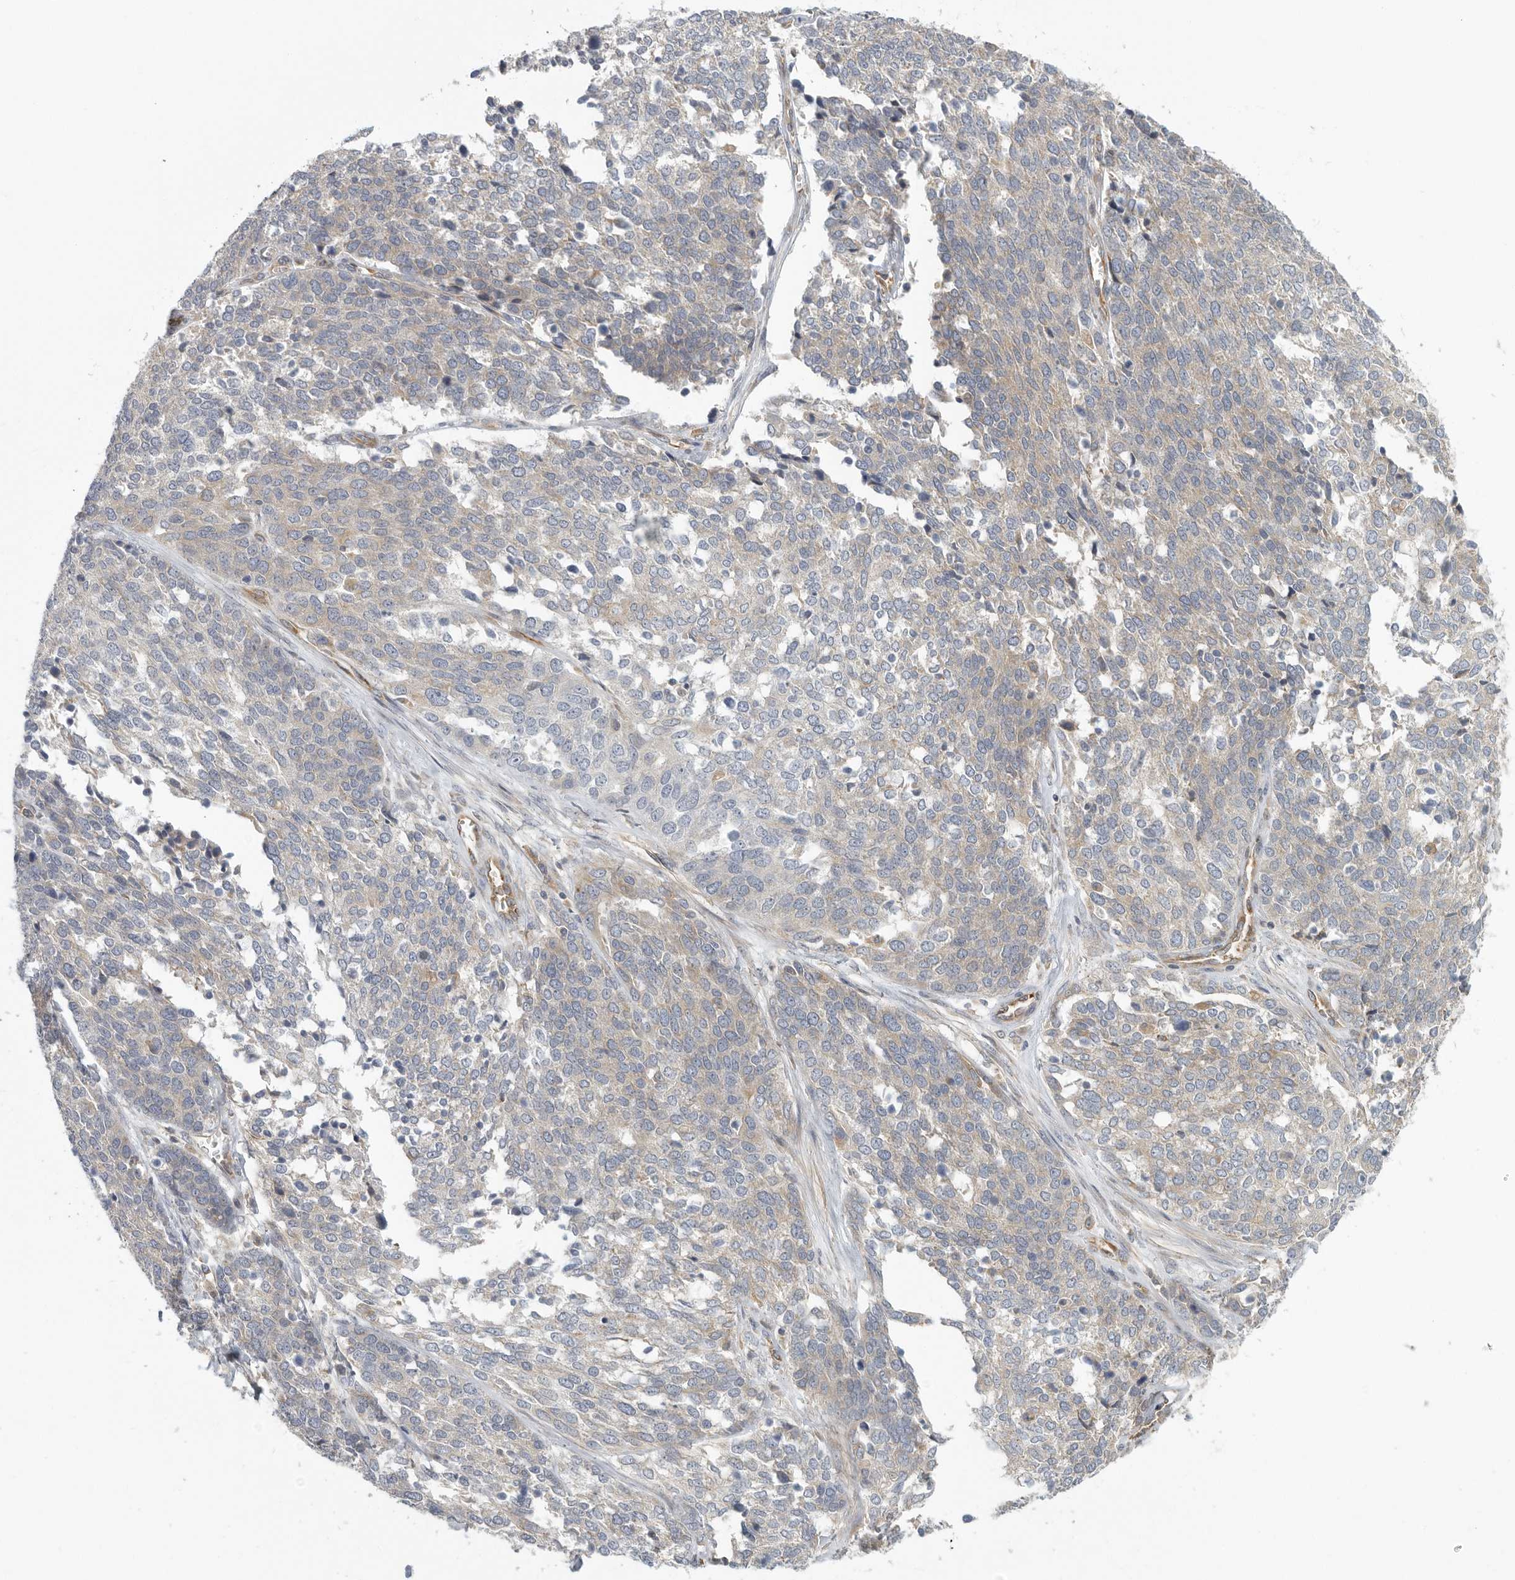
{"staining": {"intensity": "weak", "quantity": "<25%", "location": "cytoplasmic/membranous"}, "tissue": "ovarian cancer", "cell_type": "Tumor cells", "image_type": "cancer", "snomed": [{"axis": "morphology", "description": "Cystadenocarcinoma, serous, NOS"}, {"axis": "topography", "description": "Ovary"}], "caption": "This is an IHC micrograph of ovarian serous cystadenocarcinoma. There is no positivity in tumor cells.", "gene": "BCAP29", "patient": {"sex": "female", "age": 44}}